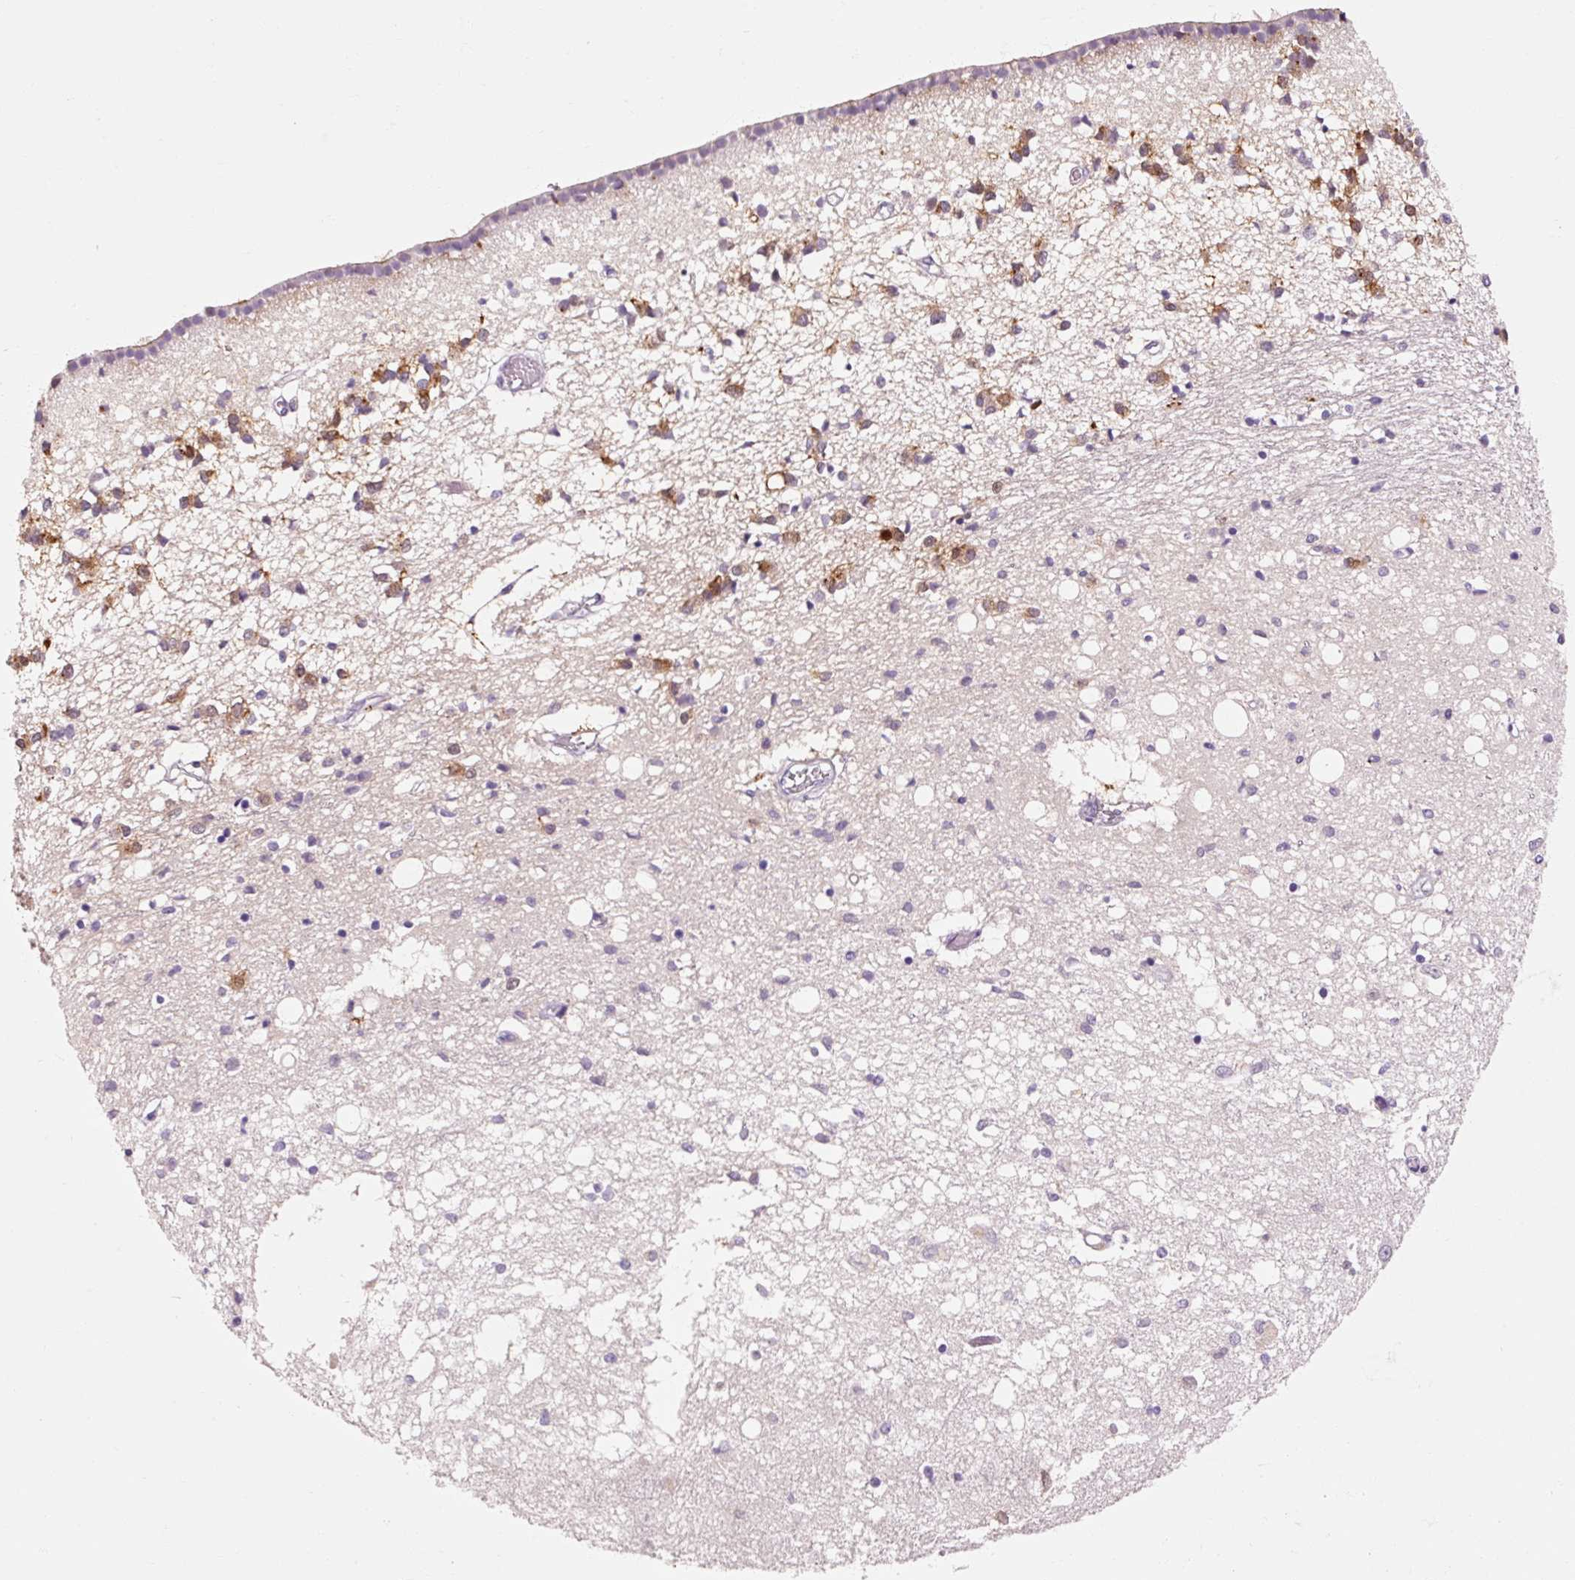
{"staining": {"intensity": "moderate", "quantity": "<25%", "location": "cytoplasmic/membranous"}, "tissue": "caudate", "cell_type": "Glial cells", "image_type": "normal", "snomed": [{"axis": "morphology", "description": "Normal tissue, NOS"}, {"axis": "topography", "description": "Lateral ventricle wall"}], "caption": "Immunohistochemistry (IHC) staining of normal caudate, which reveals low levels of moderate cytoplasmic/membranous expression in about <25% of glial cells indicating moderate cytoplasmic/membranous protein staining. The staining was performed using DAB (3,3'-diaminobenzidine) (brown) for protein detection and nuclei were counterstained in hematoxylin (blue).", "gene": "OR8K1", "patient": {"sex": "male", "age": 70}}